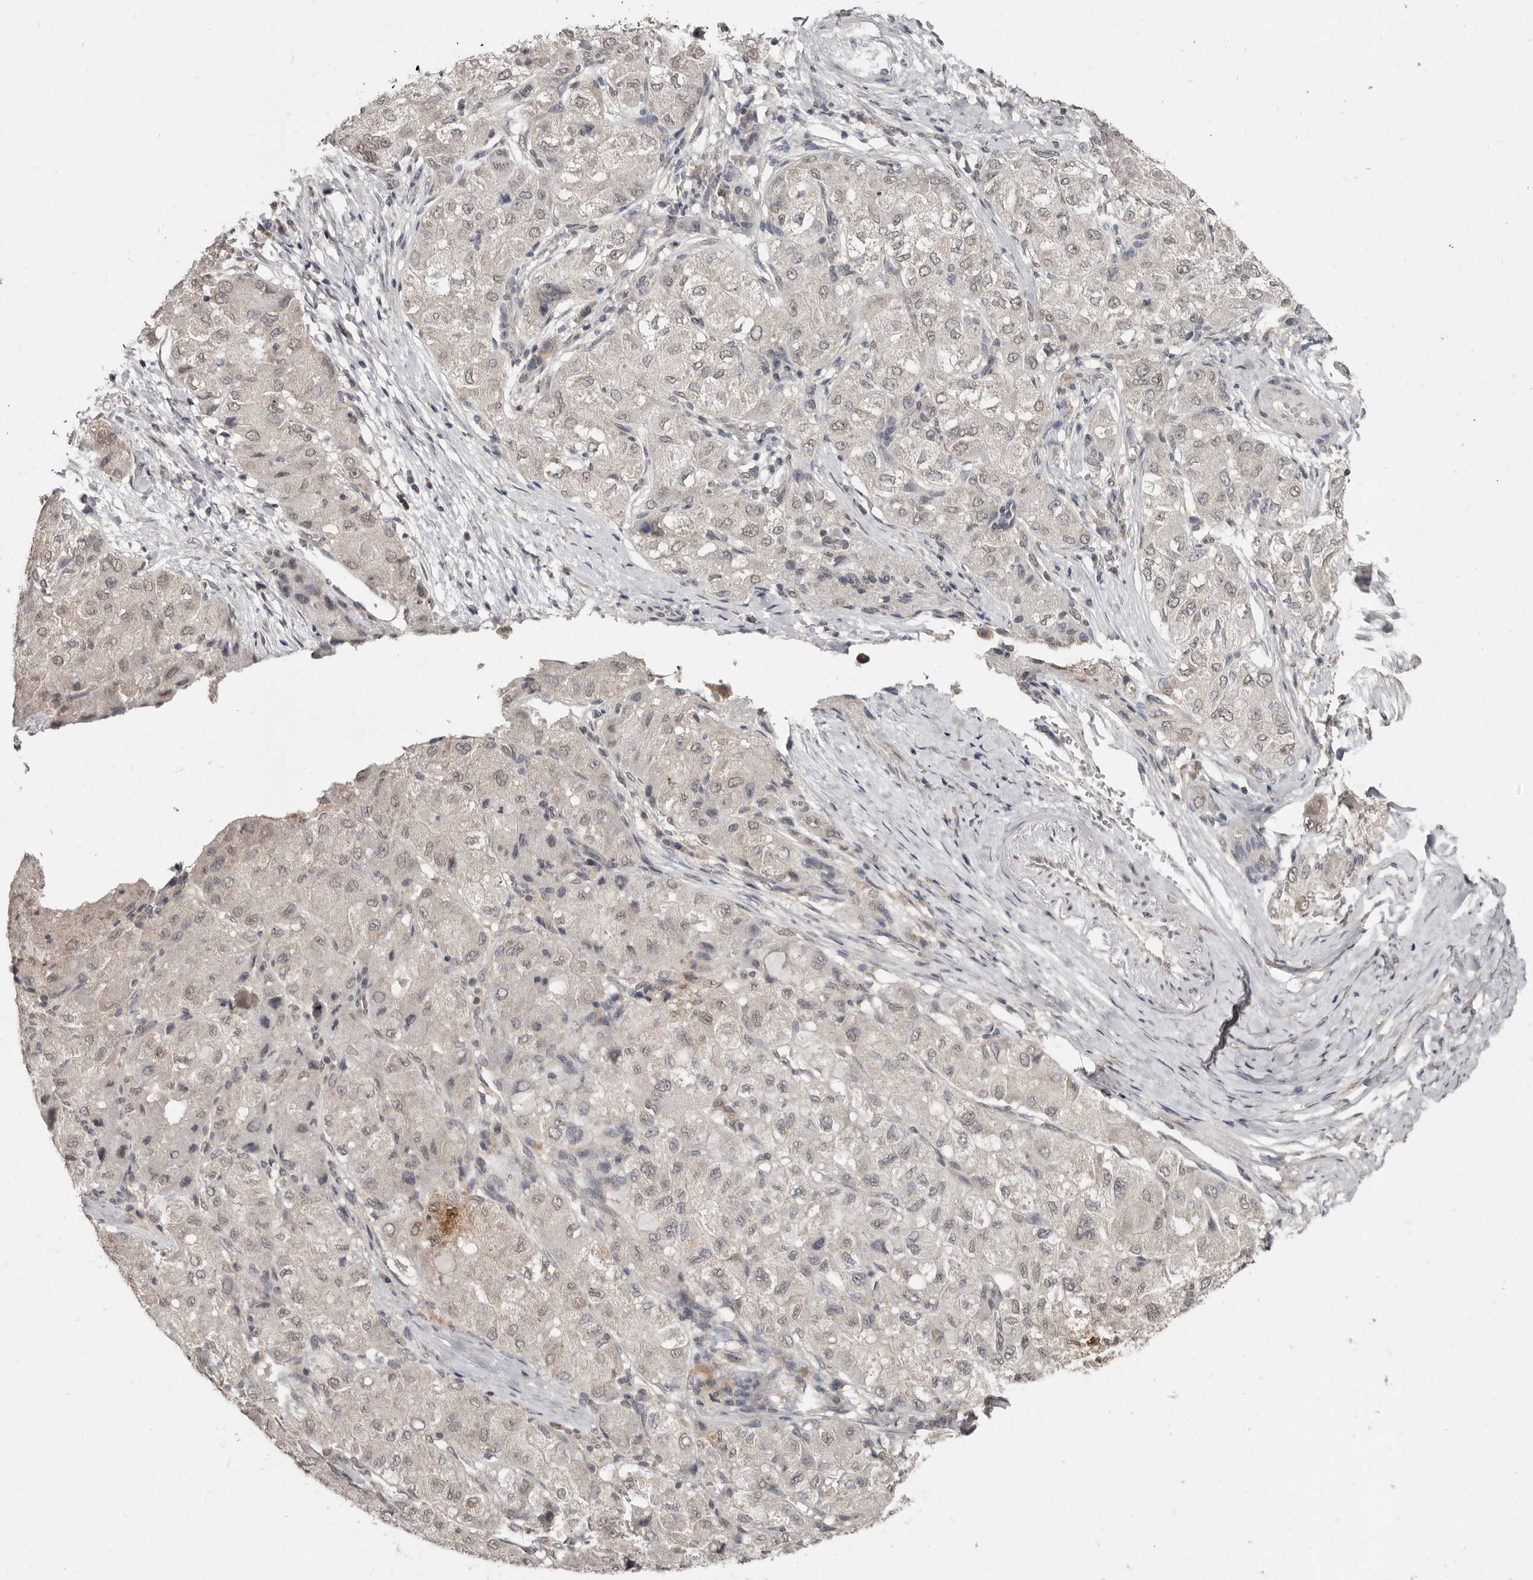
{"staining": {"intensity": "negative", "quantity": "none", "location": "none"}, "tissue": "liver cancer", "cell_type": "Tumor cells", "image_type": "cancer", "snomed": [{"axis": "morphology", "description": "Carcinoma, Hepatocellular, NOS"}, {"axis": "topography", "description": "Liver"}], "caption": "Immunohistochemical staining of liver hepatocellular carcinoma exhibits no significant staining in tumor cells.", "gene": "LINGO2", "patient": {"sex": "male", "age": 80}}